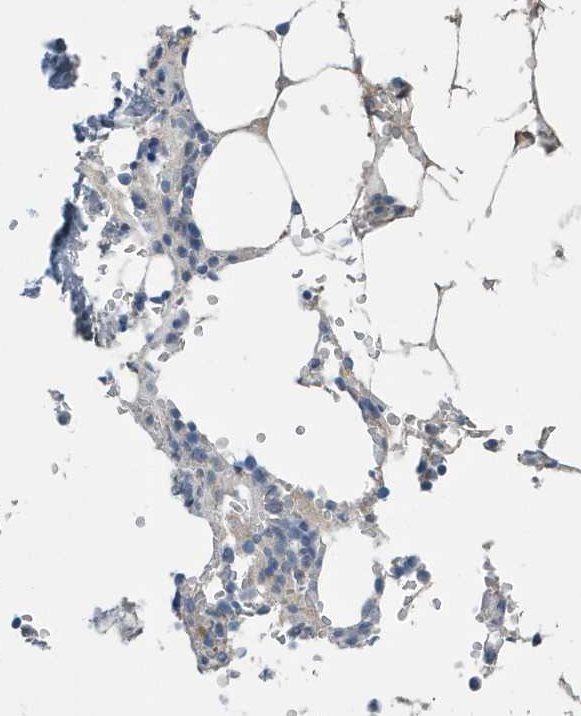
{"staining": {"intensity": "weak", "quantity": "<25%", "location": "cytoplasmic/membranous"}, "tissue": "bone marrow", "cell_type": "Hematopoietic cells", "image_type": "normal", "snomed": [{"axis": "morphology", "description": "Normal tissue, NOS"}, {"axis": "topography", "description": "Bone marrow"}], "caption": "The photomicrograph exhibits no staining of hematopoietic cells in unremarkable bone marrow. Brightfield microscopy of immunohistochemistry (IHC) stained with DAB (brown) and hematoxylin (blue), captured at high magnification.", "gene": "UGT2B4", "patient": {"sex": "male", "age": 70}}